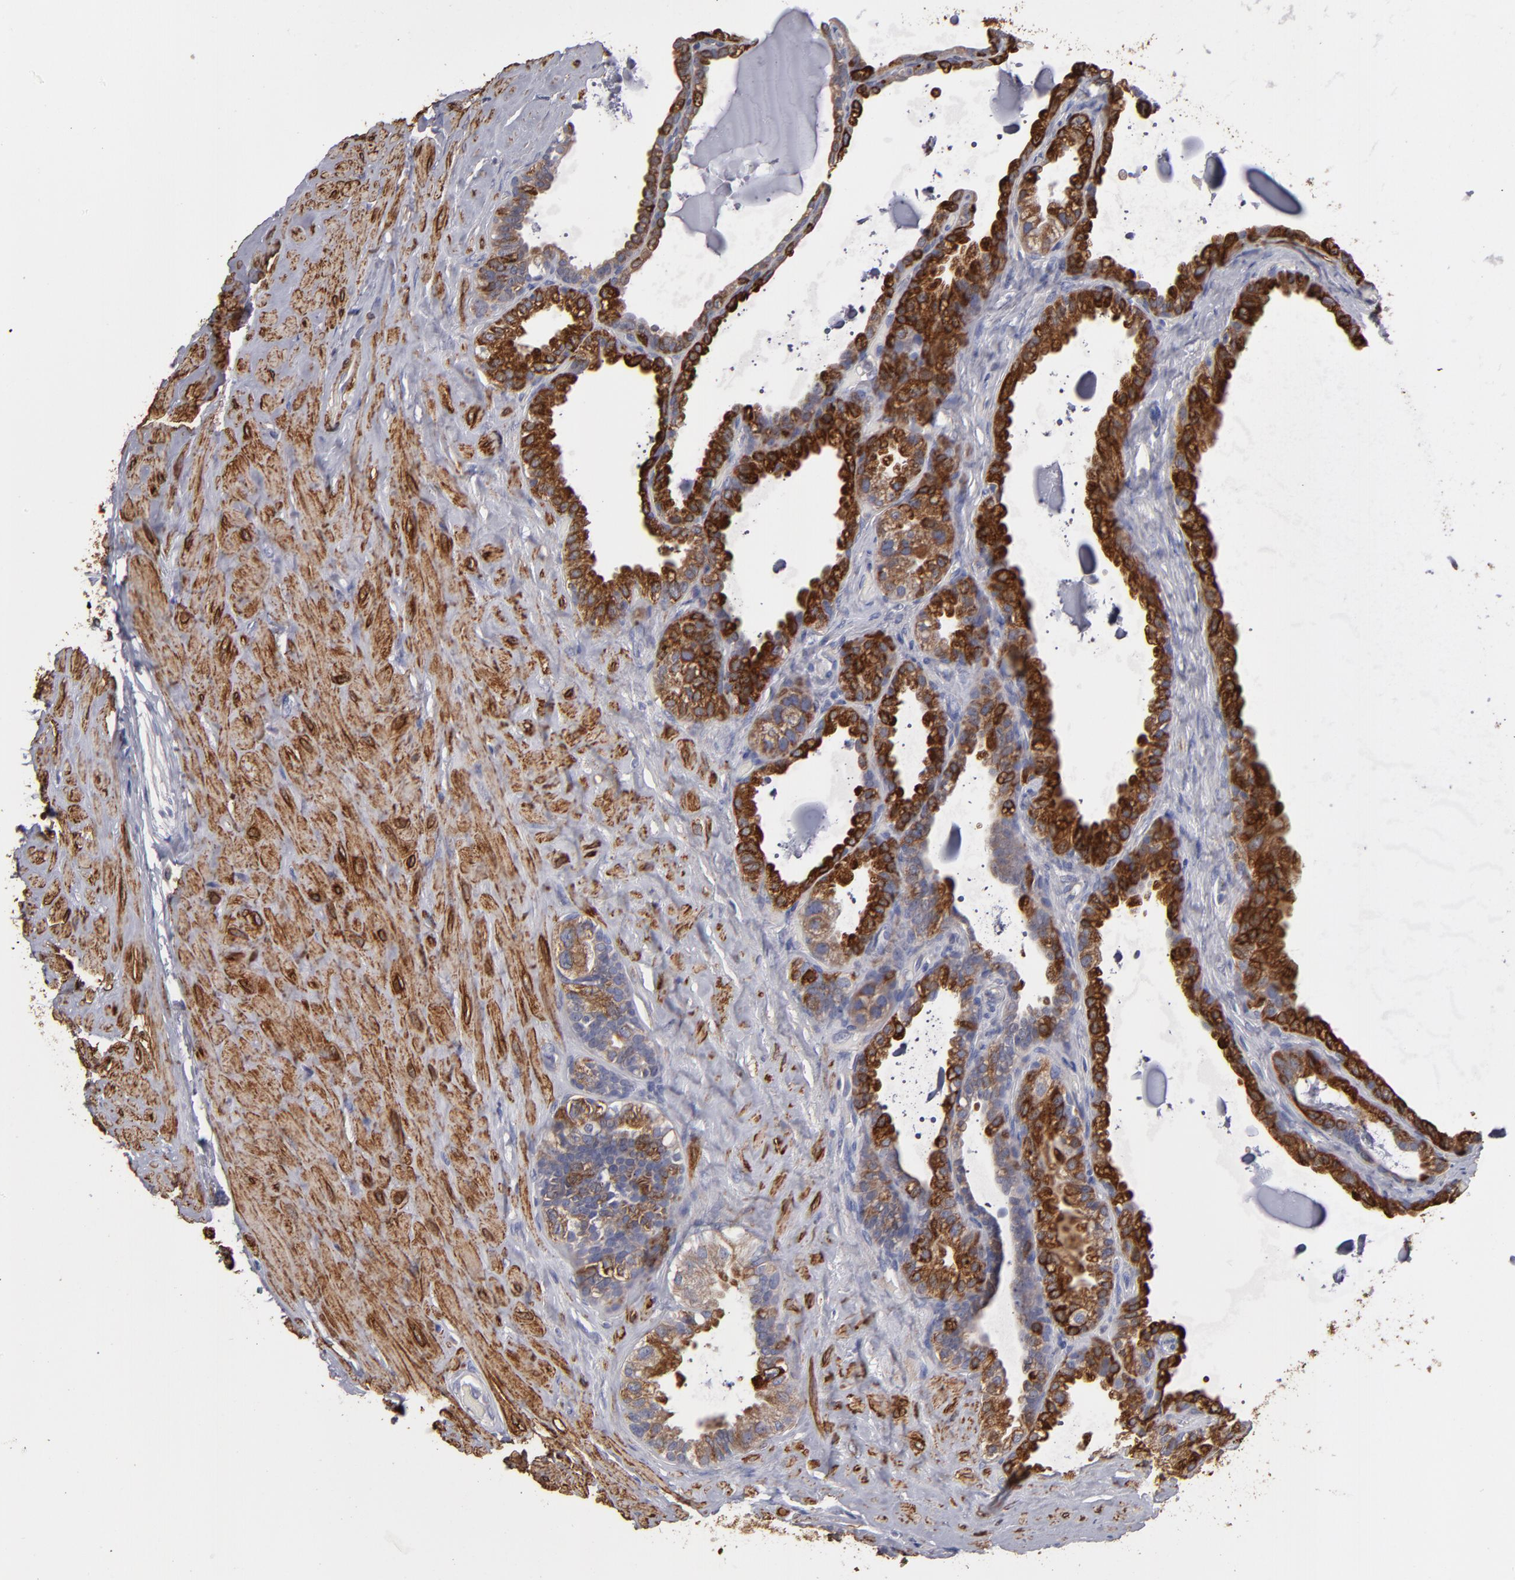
{"staining": {"intensity": "strong", "quantity": ">75%", "location": "cytoplasmic/membranous"}, "tissue": "seminal vesicle", "cell_type": "Glandular cells", "image_type": "normal", "snomed": [{"axis": "morphology", "description": "Normal tissue, NOS"}, {"axis": "morphology", "description": "Inflammation, NOS"}, {"axis": "topography", "description": "Urinary bladder"}, {"axis": "topography", "description": "Prostate"}, {"axis": "topography", "description": "Seminal veicle"}], "caption": "Glandular cells display strong cytoplasmic/membranous staining in approximately >75% of cells in benign seminal vesicle. The protein is stained brown, and the nuclei are stained in blue (DAB IHC with brightfield microscopy, high magnification).", "gene": "SLMAP", "patient": {"sex": "male", "age": 82}}